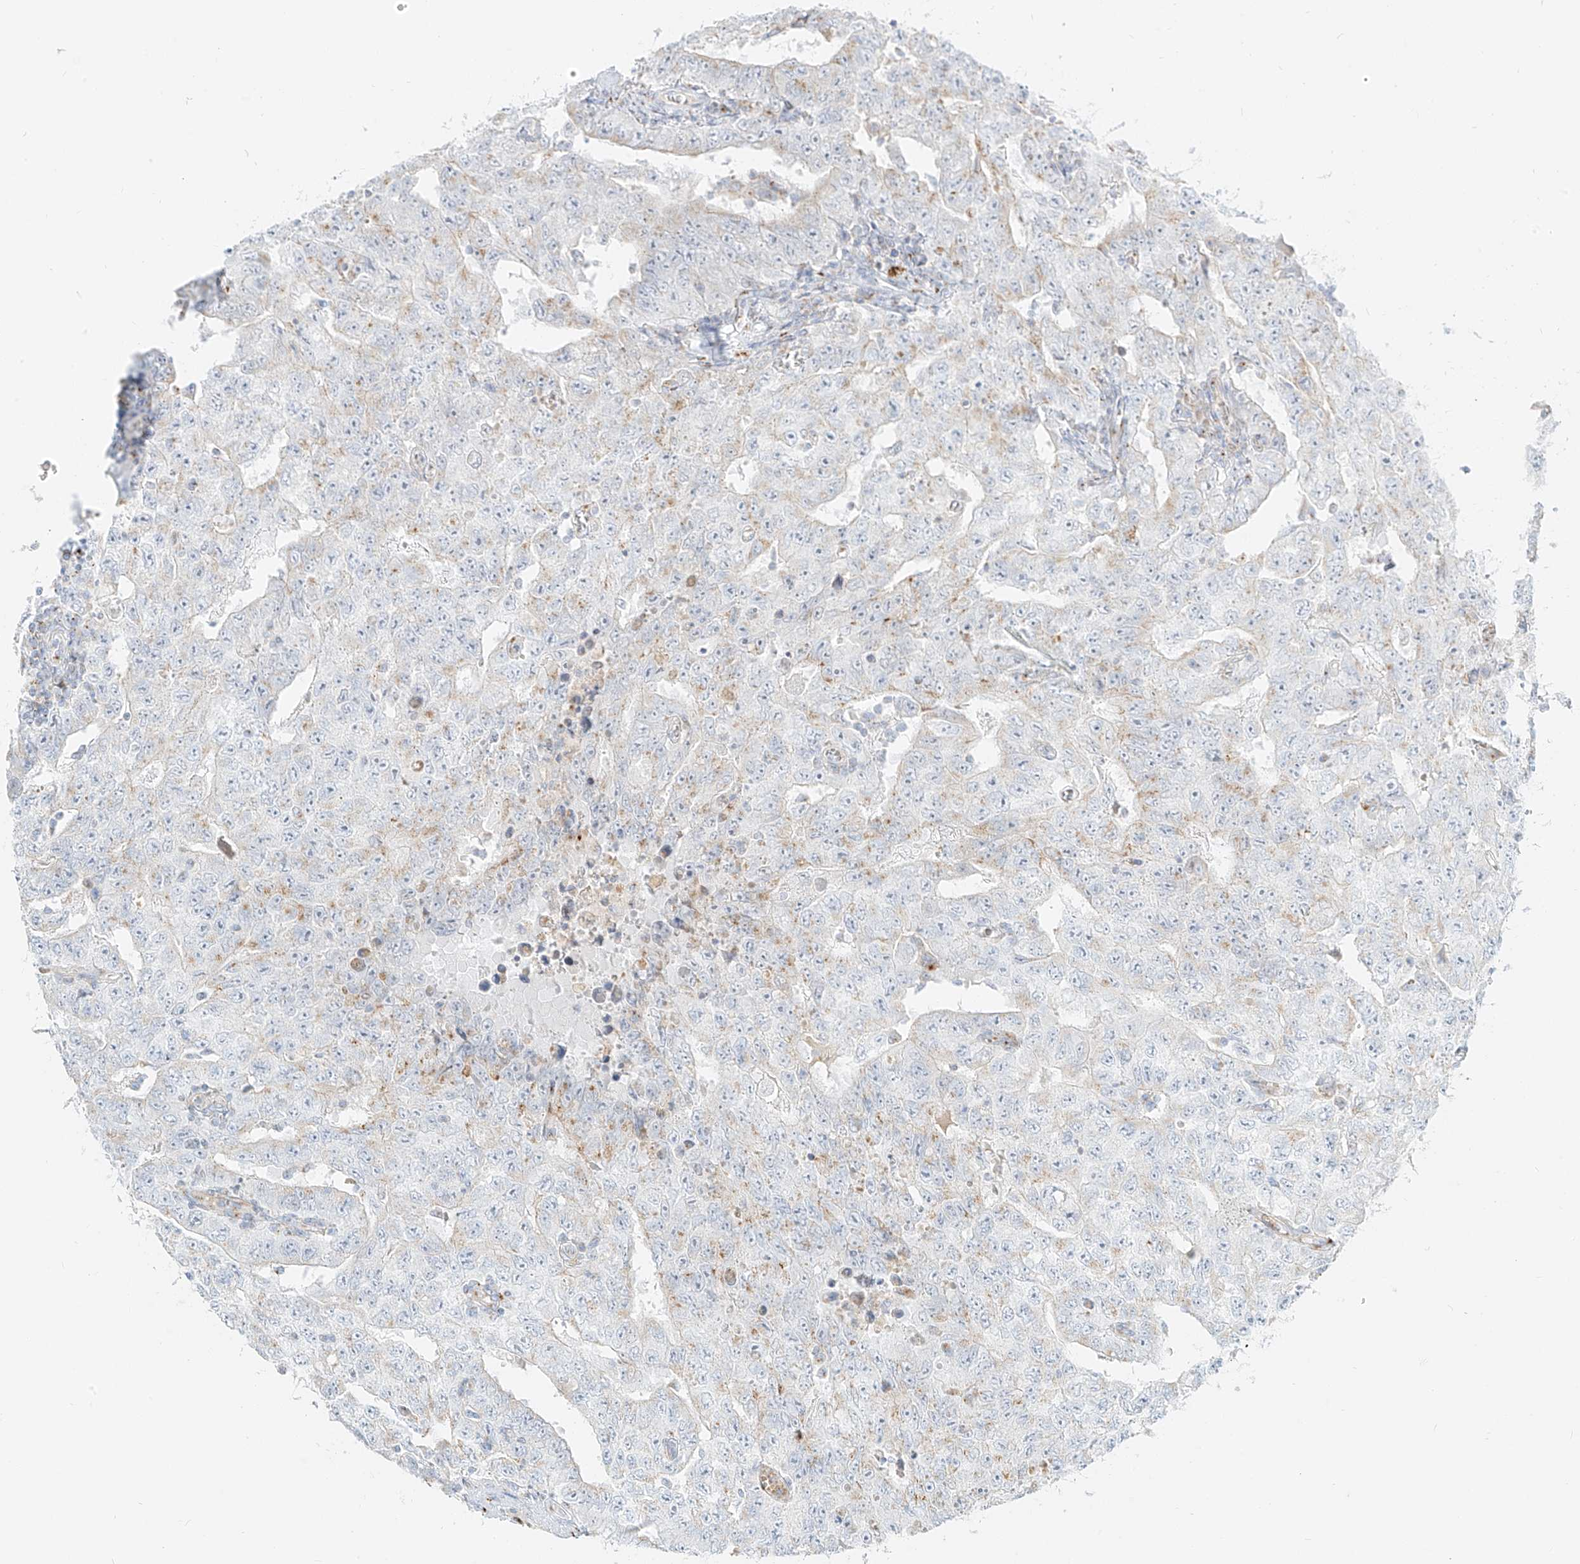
{"staining": {"intensity": "weak", "quantity": "<25%", "location": "cytoplasmic/membranous"}, "tissue": "testis cancer", "cell_type": "Tumor cells", "image_type": "cancer", "snomed": [{"axis": "morphology", "description": "Carcinoma, Embryonal, NOS"}, {"axis": "topography", "description": "Testis"}], "caption": "High magnification brightfield microscopy of testis cancer stained with DAB (brown) and counterstained with hematoxylin (blue): tumor cells show no significant positivity.", "gene": "TMEM87B", "patient": {"sex": "male", "age": 26}}